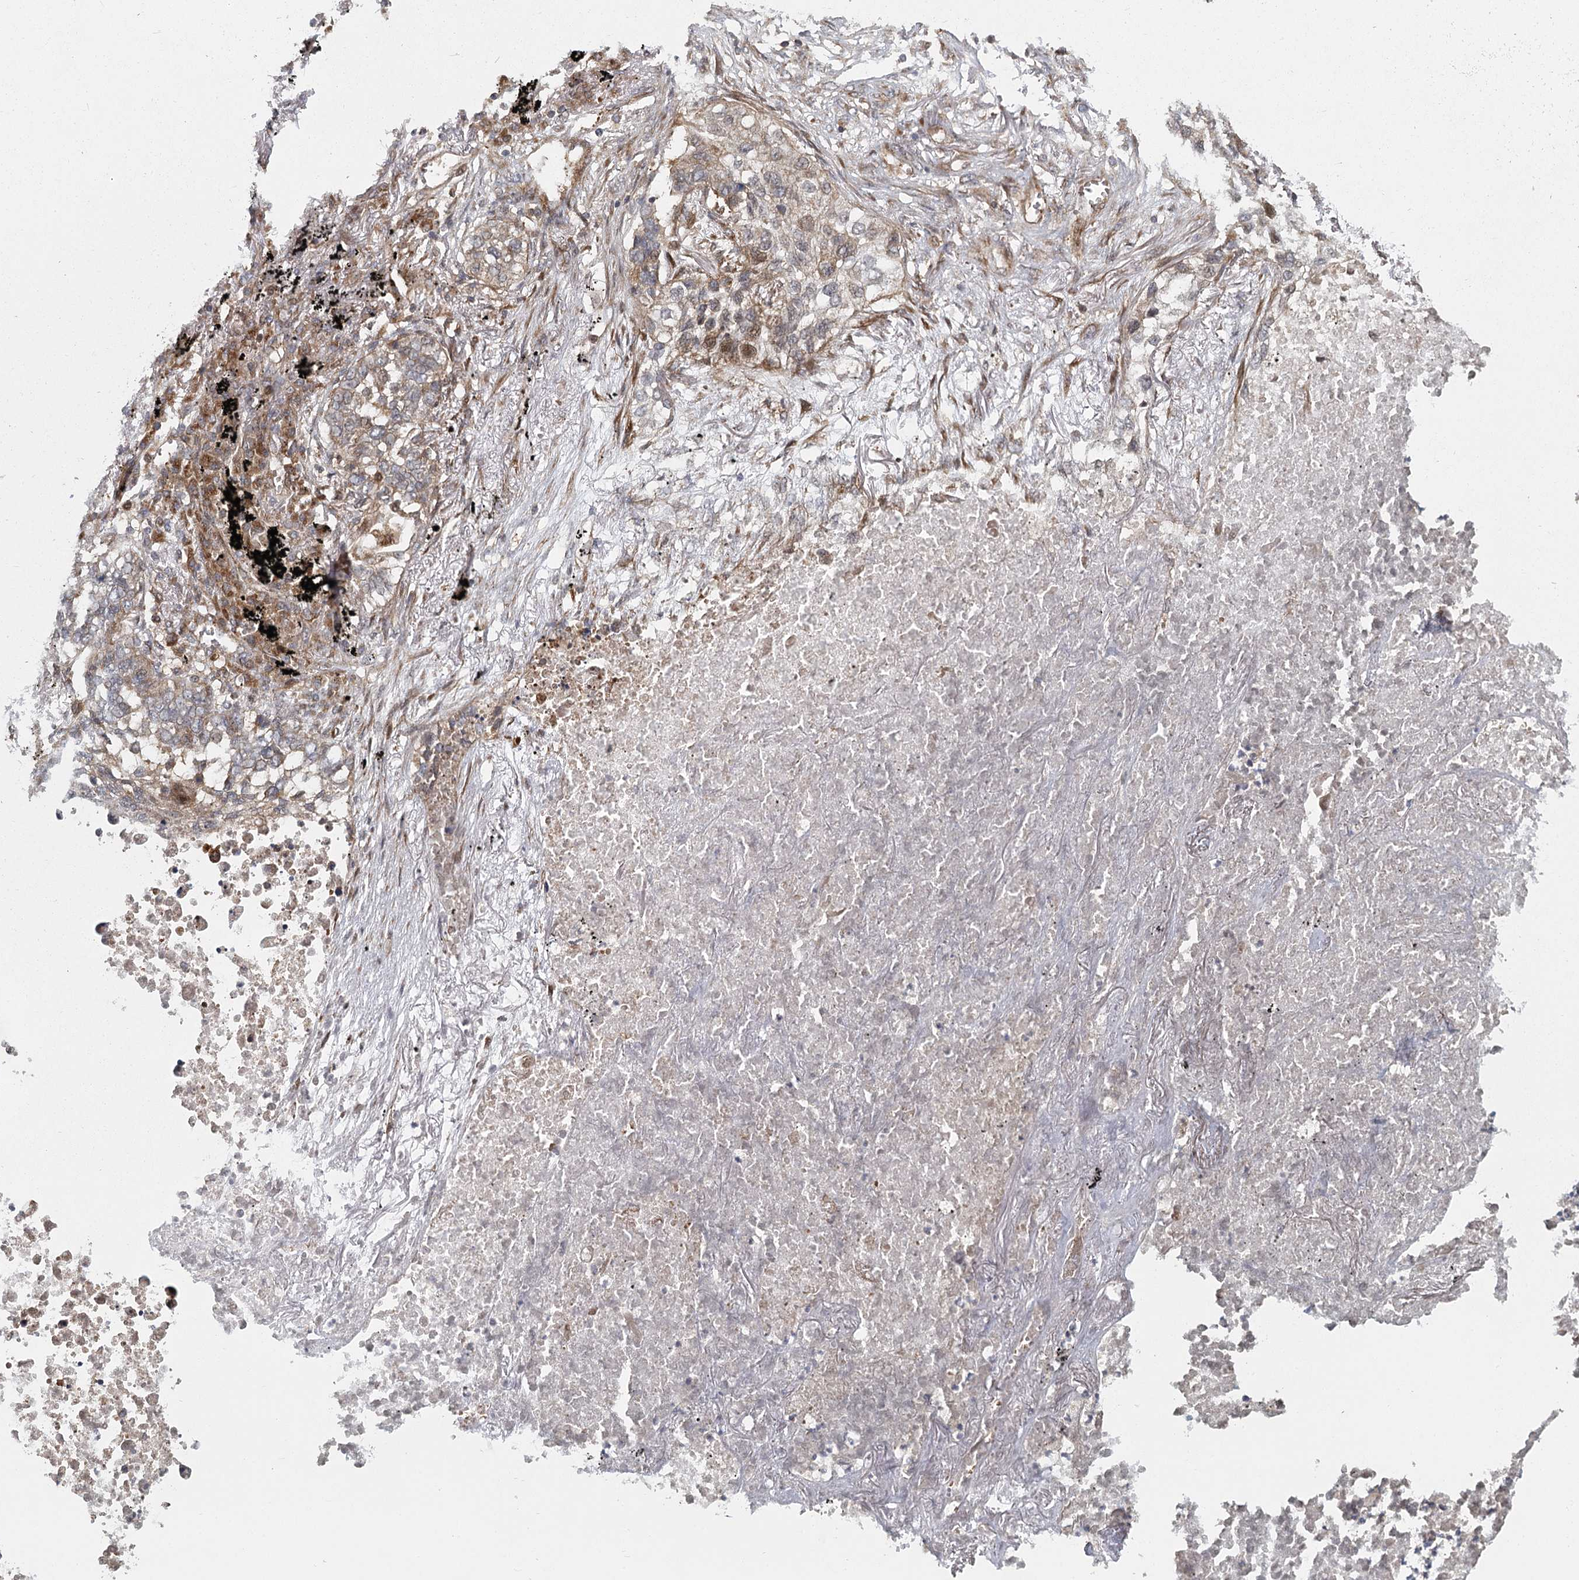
{"staining": {"intensity": "weak", "quantity": "<25%", "location": "cytoplasmic/membranous"}, "tissue": "lung cancer", "cell_type": "Tumor cells", "image_type": "cancer", "snomed": [{"axis": "morphology", "description": "Squamous cell carcinoma, NOS"}, {"axis": "topography", "description": "Lung"}], "caption": "Immunohistochemical staining of lung cancer shows no significant expression in tumor cells.", "gene": "RAPGEF6", "patient": {"sex": "female", "age": 63}}